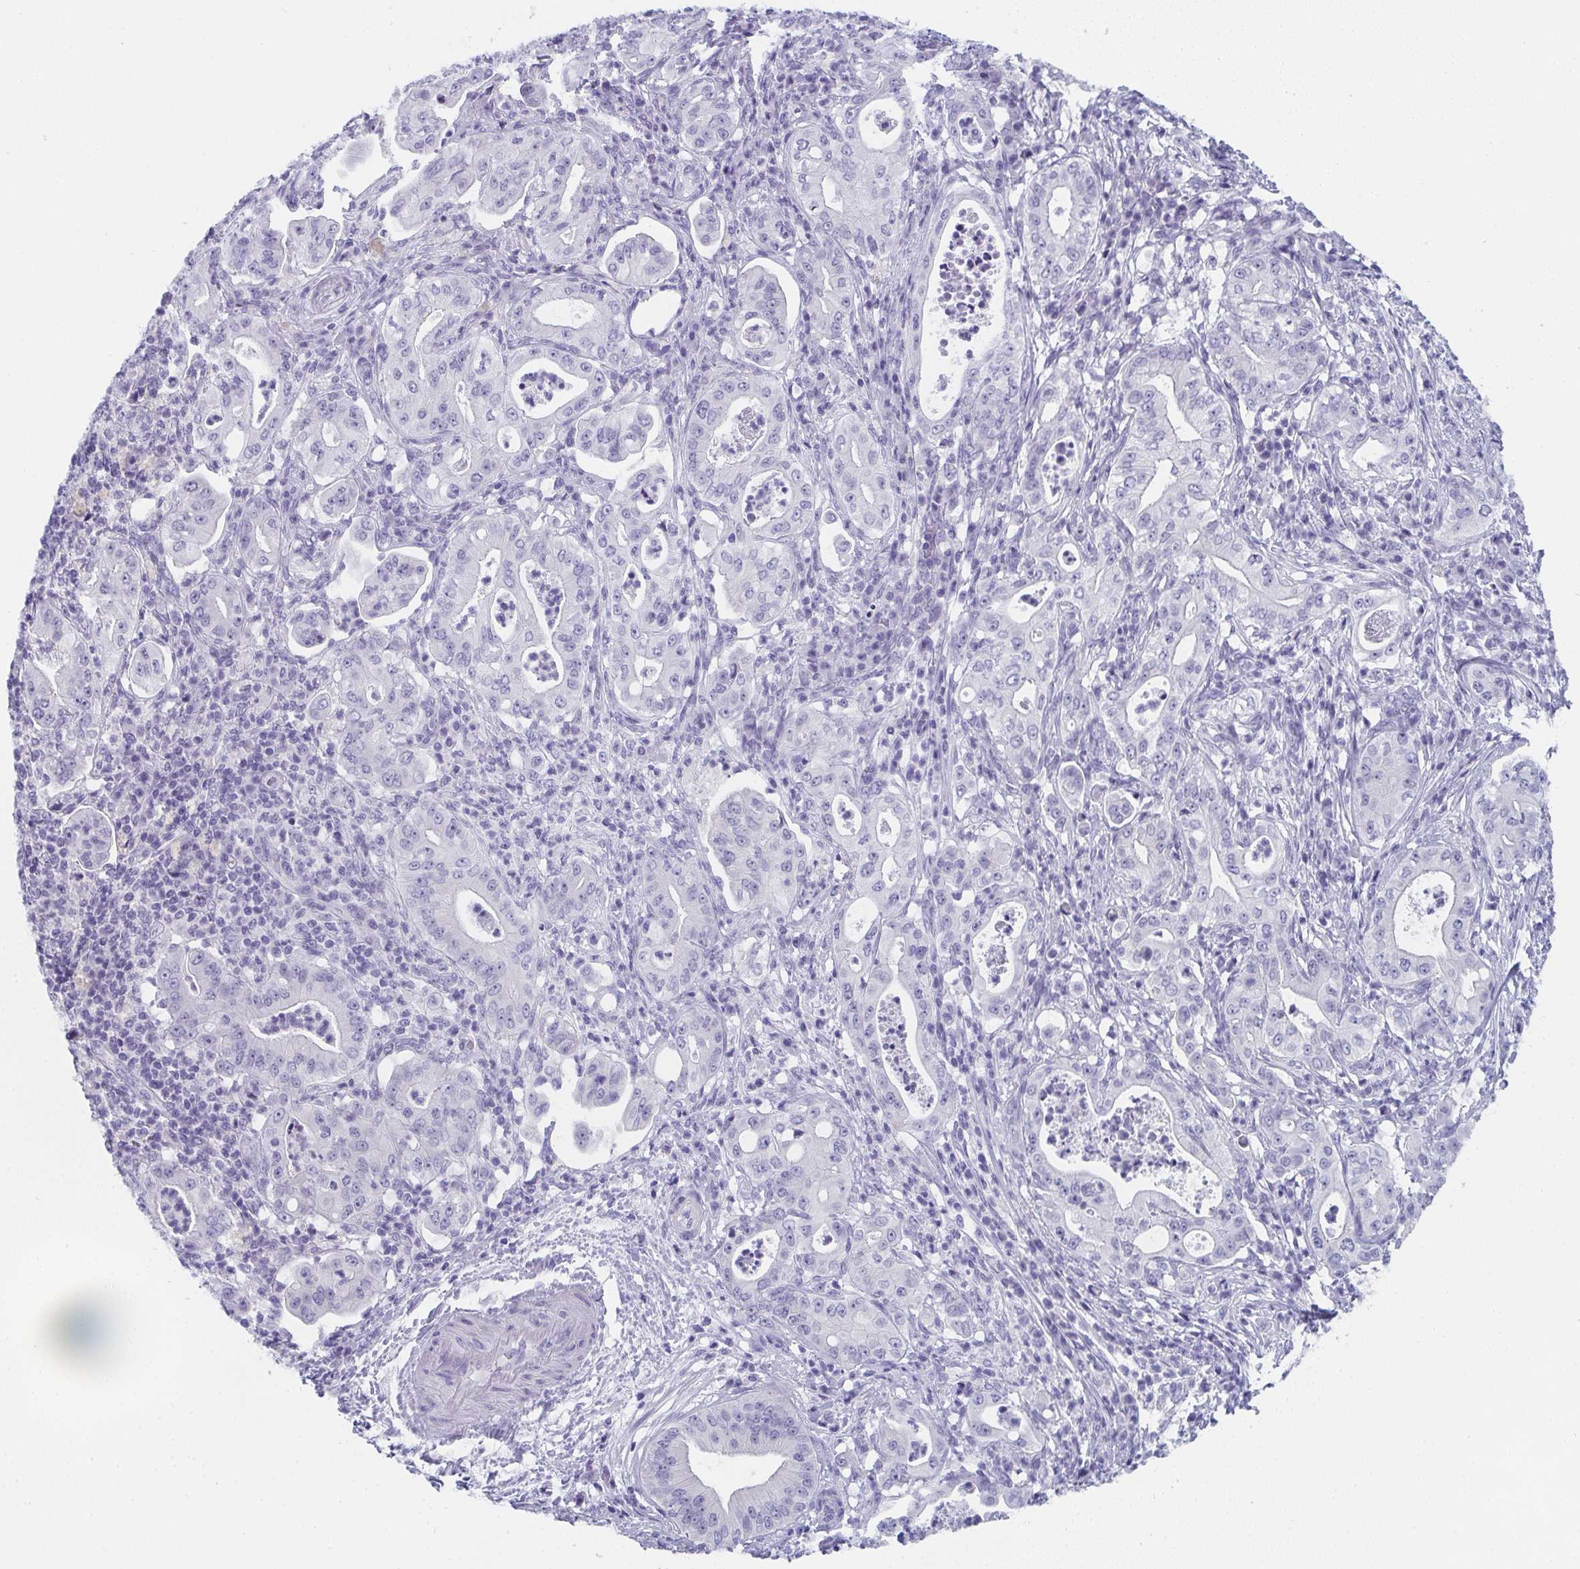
{"staining": {"intensity": "negative", "quantity": "none", "location": "none"}, "tissue": "pancreatic cancer", "cell_type": "Tumor cells", "image_type": "cancer", "snomed": [{"axis": "morphology", "description": "Adenocarcinoma, NOS"}, {"axis": "topography", "description": "Pancreas"}], "caption": "Immunohistochemistry (IHC) micrograph of neoplastic tissue: human pancreatic adenocarcinoma stained with DAB (3,3'-diaminobenzidine) reveals no significant protein positivity in tumor cells.", "gene": "DYDC2", "patient": {"sex": "male", "age": 71}}